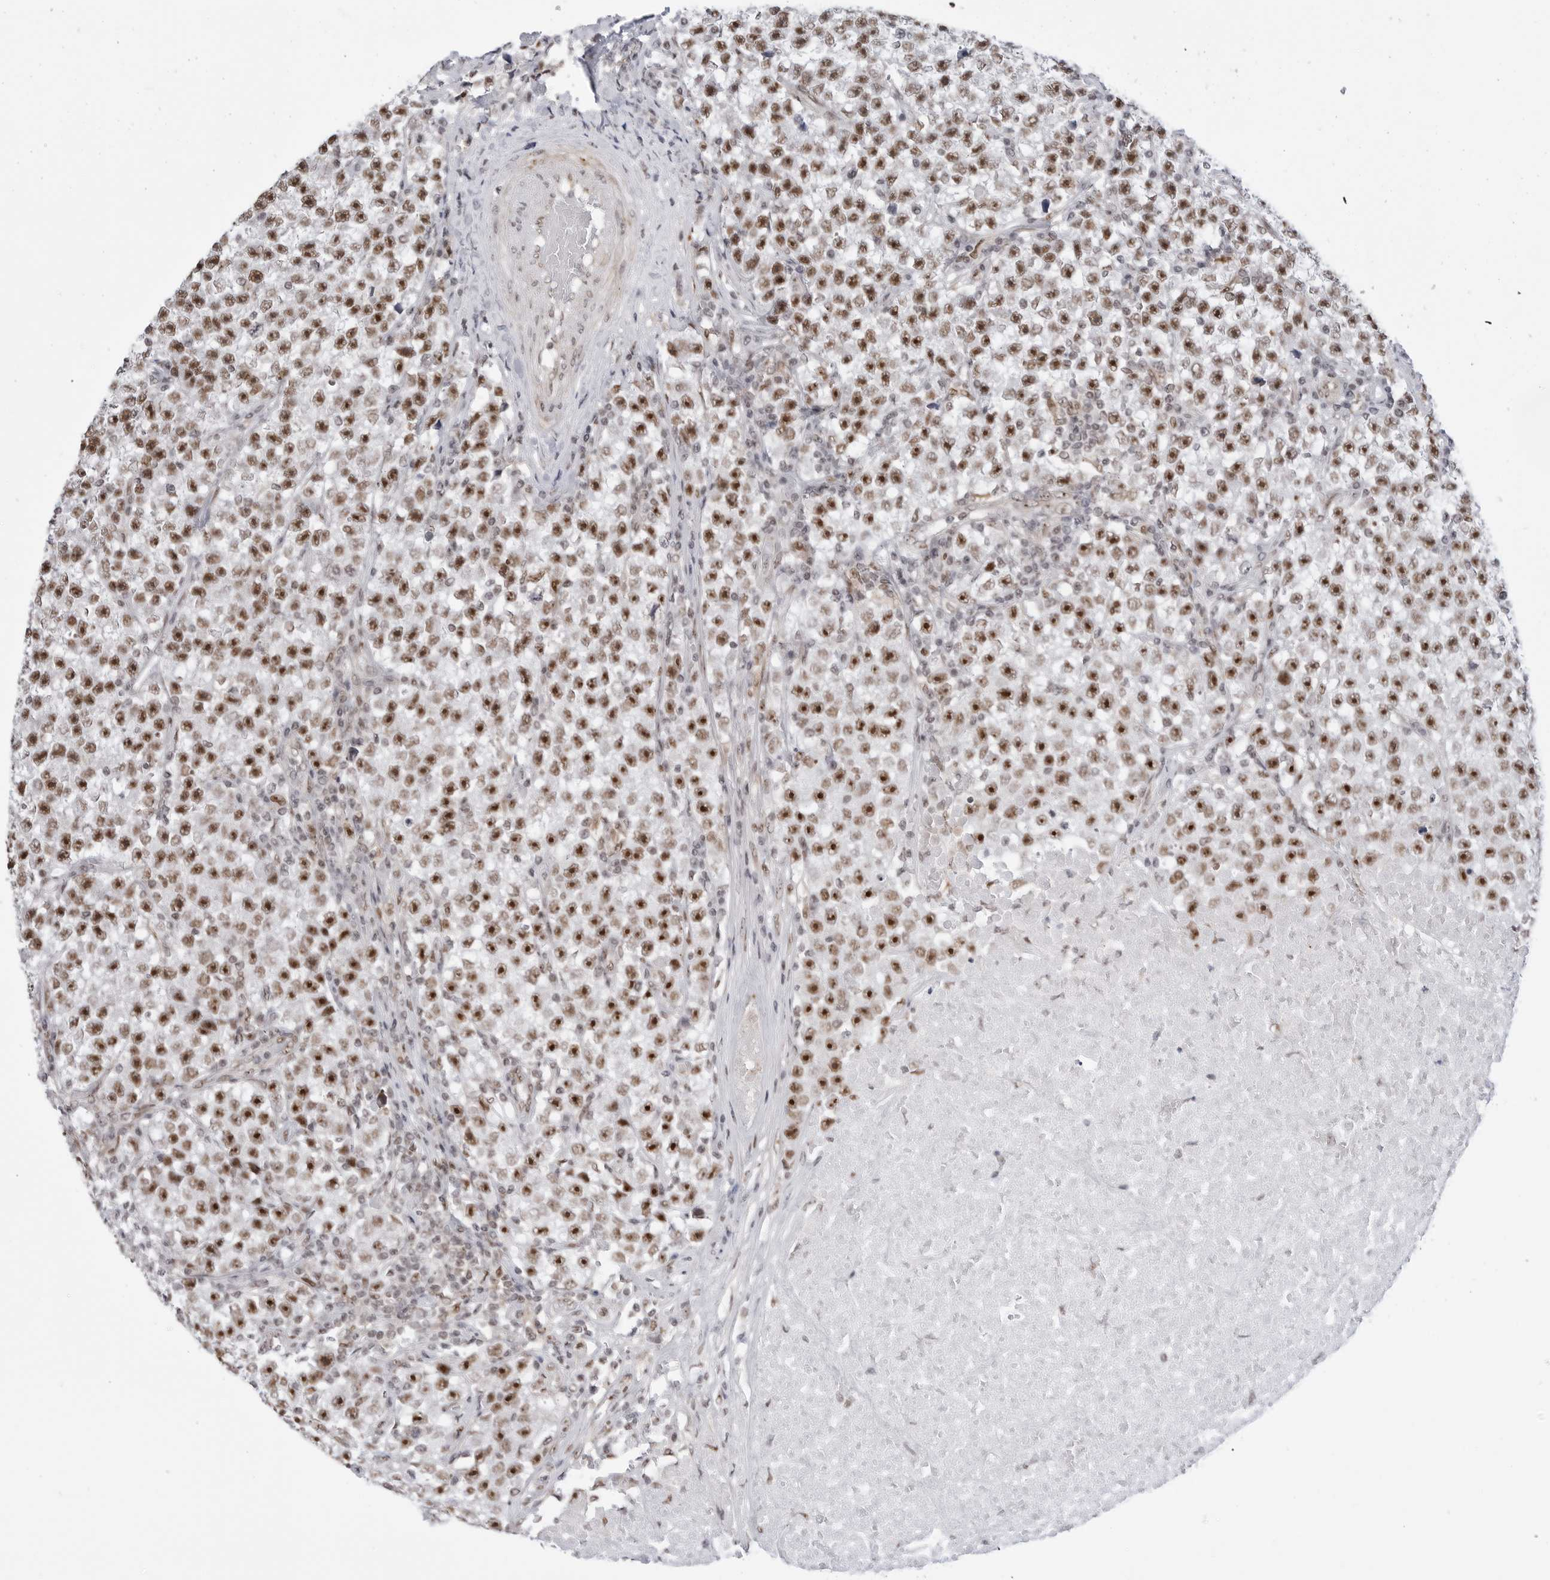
{"staining": {"intensity": "strong", "quantity": ">75%", "location": "nuclear"}, "tissue": "testis cancer", "cell_type": "Tumor cells", "image_type": "cancer", "snomed": [{"axis": "morphology", "description": "Seminoma, NOS"}, {"axis": "topography", "description": "Testis"}], "caption": "There is high levels of strong nuclear expression in tumor cells of testis seminoma, as demonstrated by immunohistochemical staining (brown color).", "gene": "C1orf162", "patient": {"sex": "male", "age": 22}}